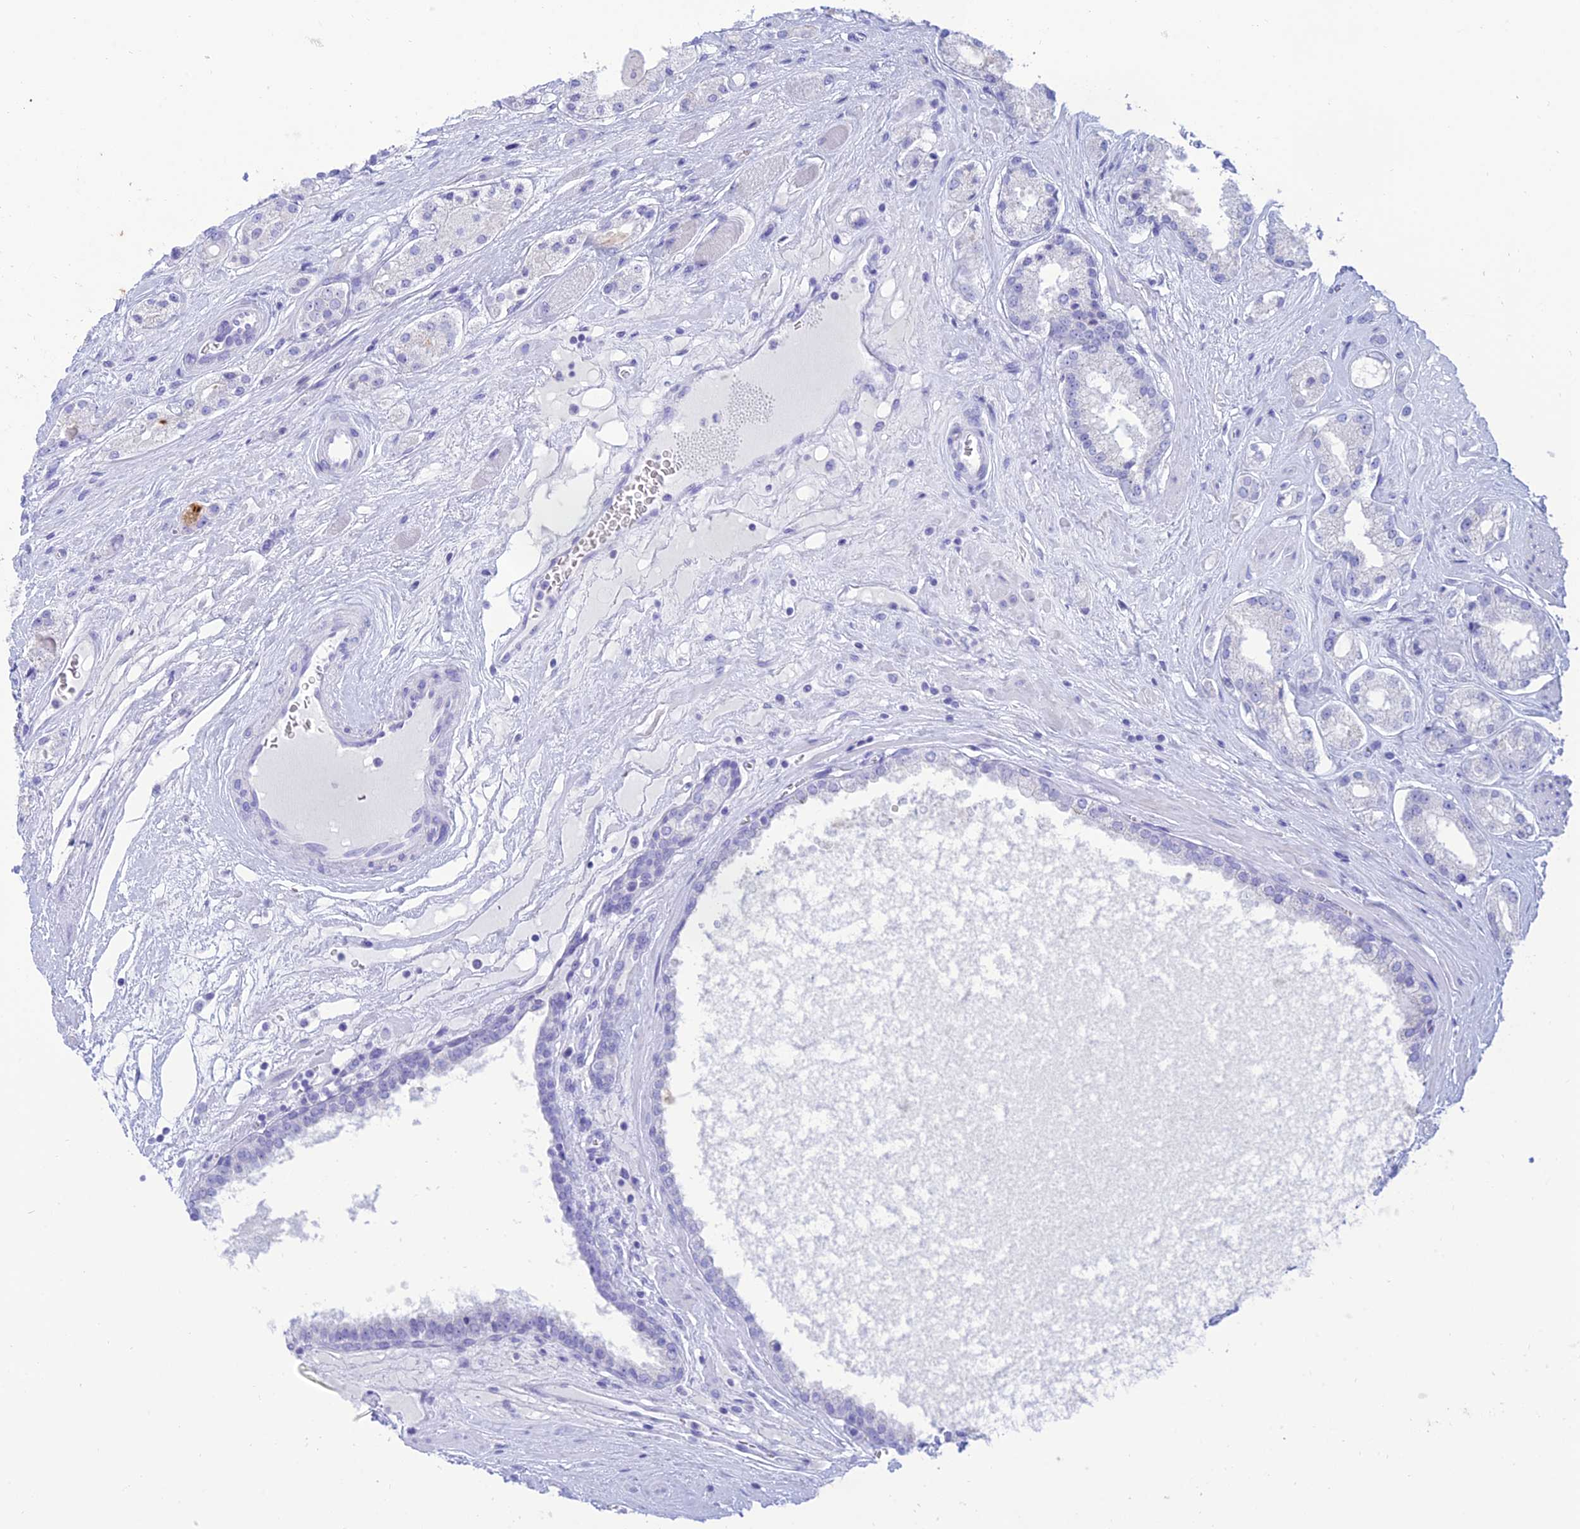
{"staining": {"intensity": "negative", "quantity": "none", "location": "none"}, "tissue": "prostate cancer", "cell_type": "Tumor cells", "image_type": "cancer", "snomed": [{"axis": "morphology", "description": "Adenocarcinoma, High grade"}, {"axis": "topography", "description": "Prostate"}], "caption": "Prostate high-grade adenocarcinoma was stained to show a protein in brown. There is no significant positivity in tumor cells. (DAB (3,3'-diaminobenzidine) immunohistochemistry (IHC) with hematoxylin counter stain).", "gene": "MAL2", "patient": {"sex": "male", "age": 67}}